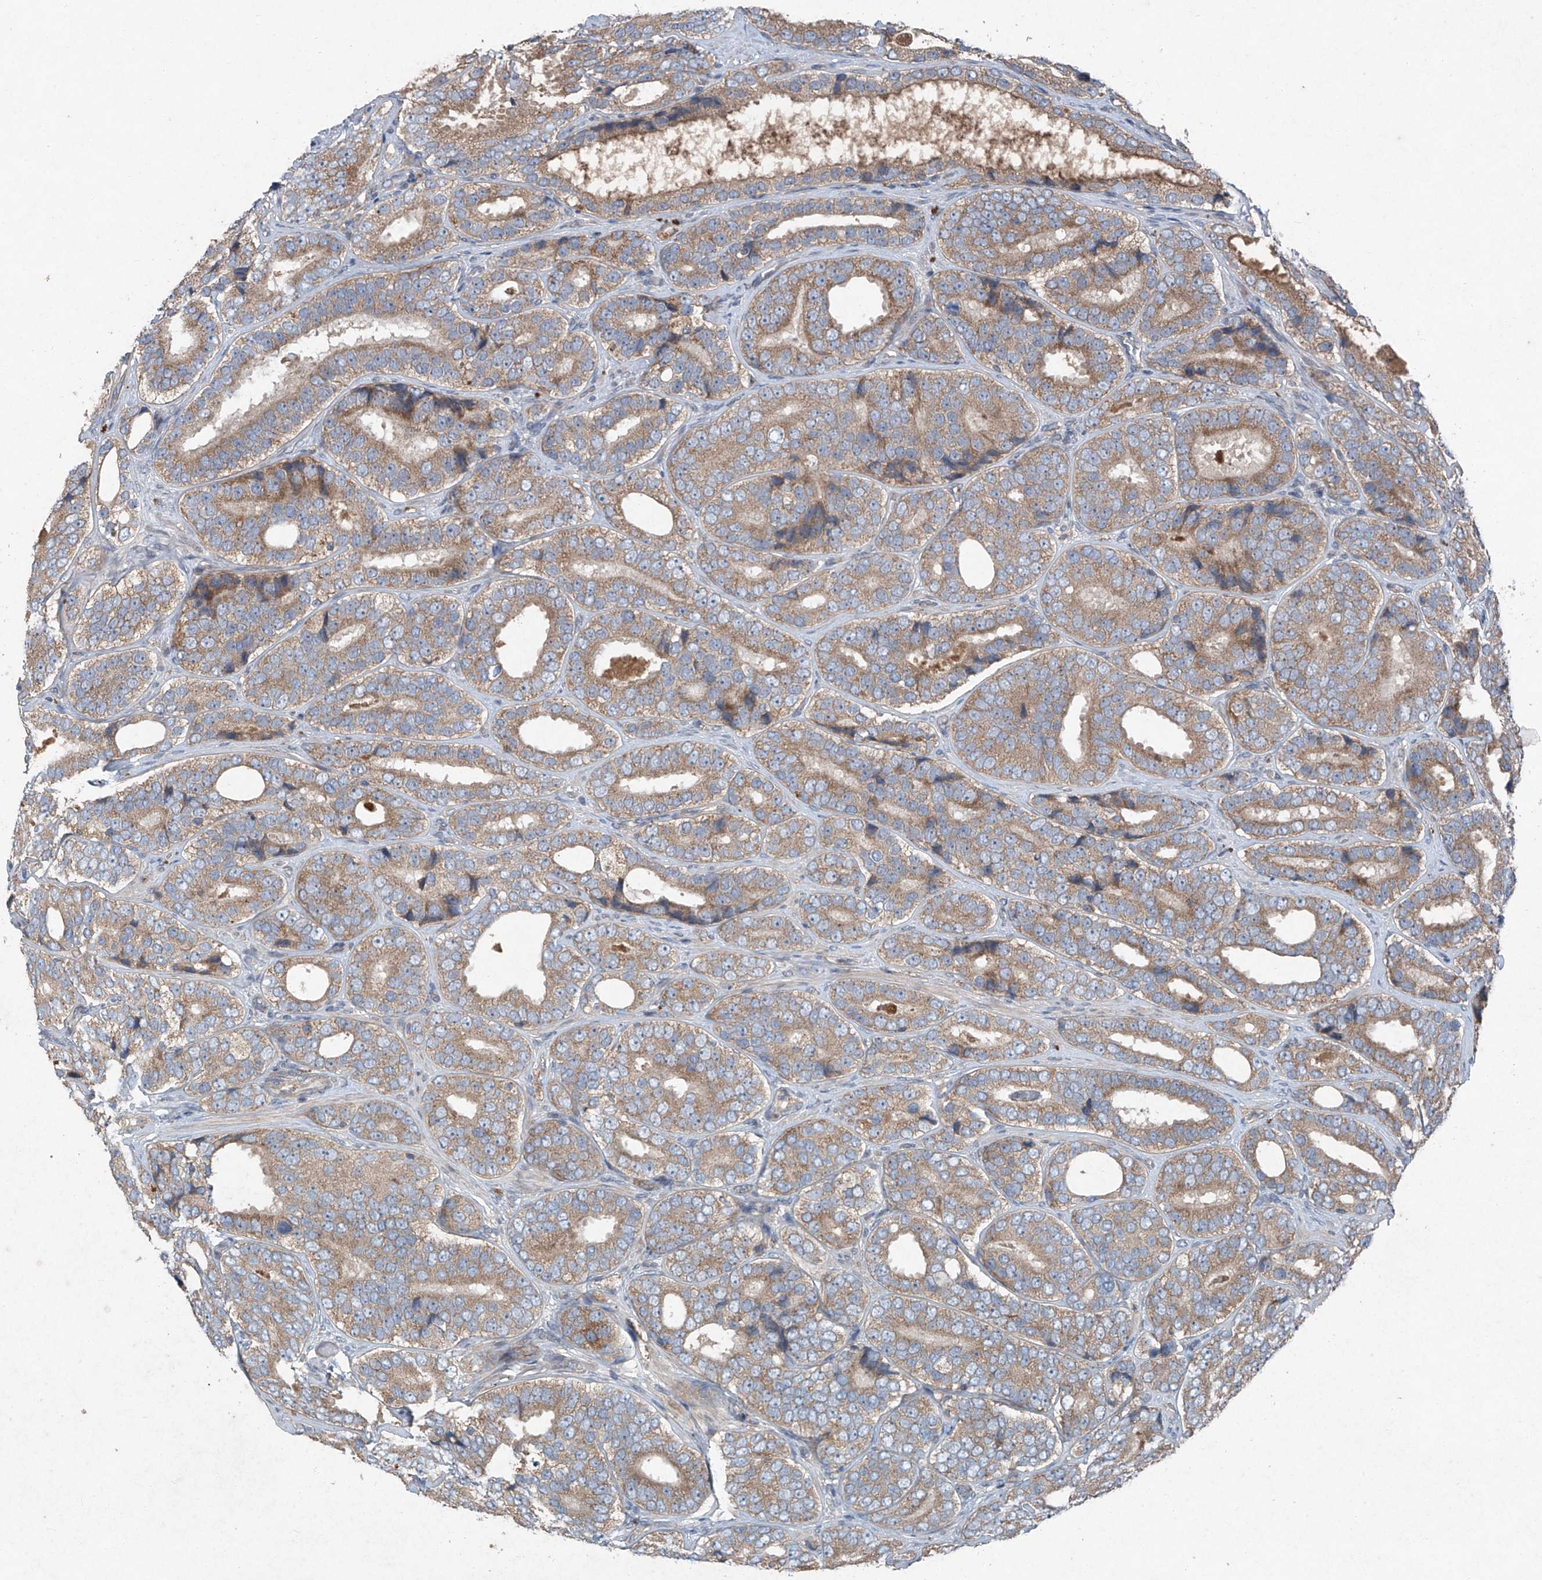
{"staining": {"intensity": "moderate", "quantity": ">75%", "location": "cytoplasmic/membranous"}, "tissue": "prostate cancer", "cell_type": "Tumor cells", "image_type": "cancer", "snomed": [{"axis": "morphology", "description": "Adenocarcinoma, High grade"}, {"axis": "topography", "description": "Prostate"}], "caption": "Prostate adenocarcinoma (high-grade) was stained to show a protein in brown. There is medium levels of moderate cytoplasmic/membranous positivity in about >75% of tumor cells.", "gene": "FOXRED2", "patient": {"sex": "male", "age": 56}}